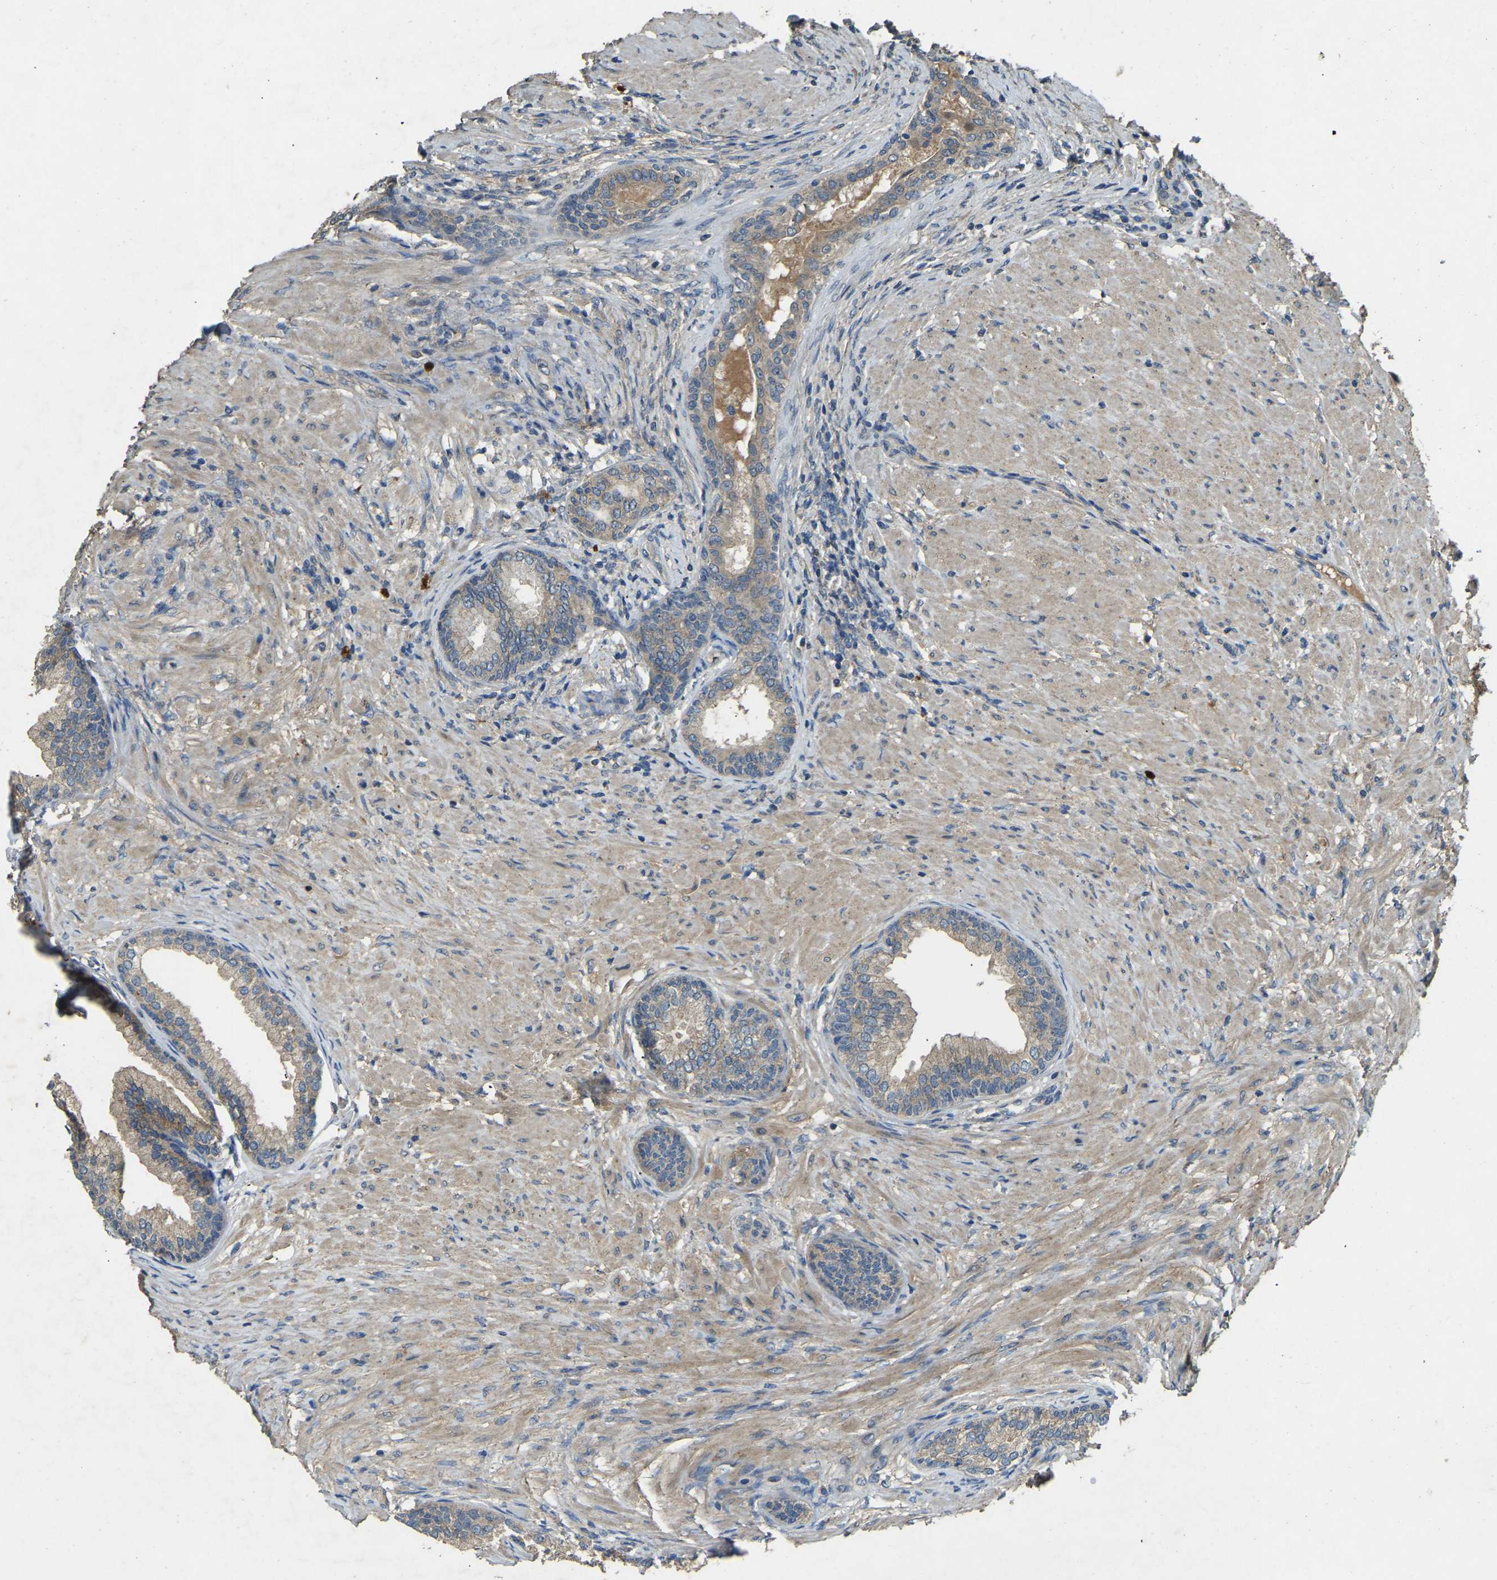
{"staining": {"intensity": "weak", "quantity": ">75%", "location": "cytoplasmic/membranous"}, "tissue": "prostate", "cell_type": "Glandular cells", "image_type": "normal", "snomed": [{"axis": "morphology", "description": "Normal tissue, NOS"}, {"axis": "topography", "description": "Prostate"}], "caption": "Immunohistochemical staining of benign human prostate shows low levels of weak cytoplasmic/membranous expression in about >75% of glandular cells. Using DAB (3,3'-diaminobenzidine) (brown) and hematoxylin (blue) stains, captured at high magnification using brightfield microscopy.", "gene": "ATP8B1", "patient": {"sex": "male", "age": 76}}